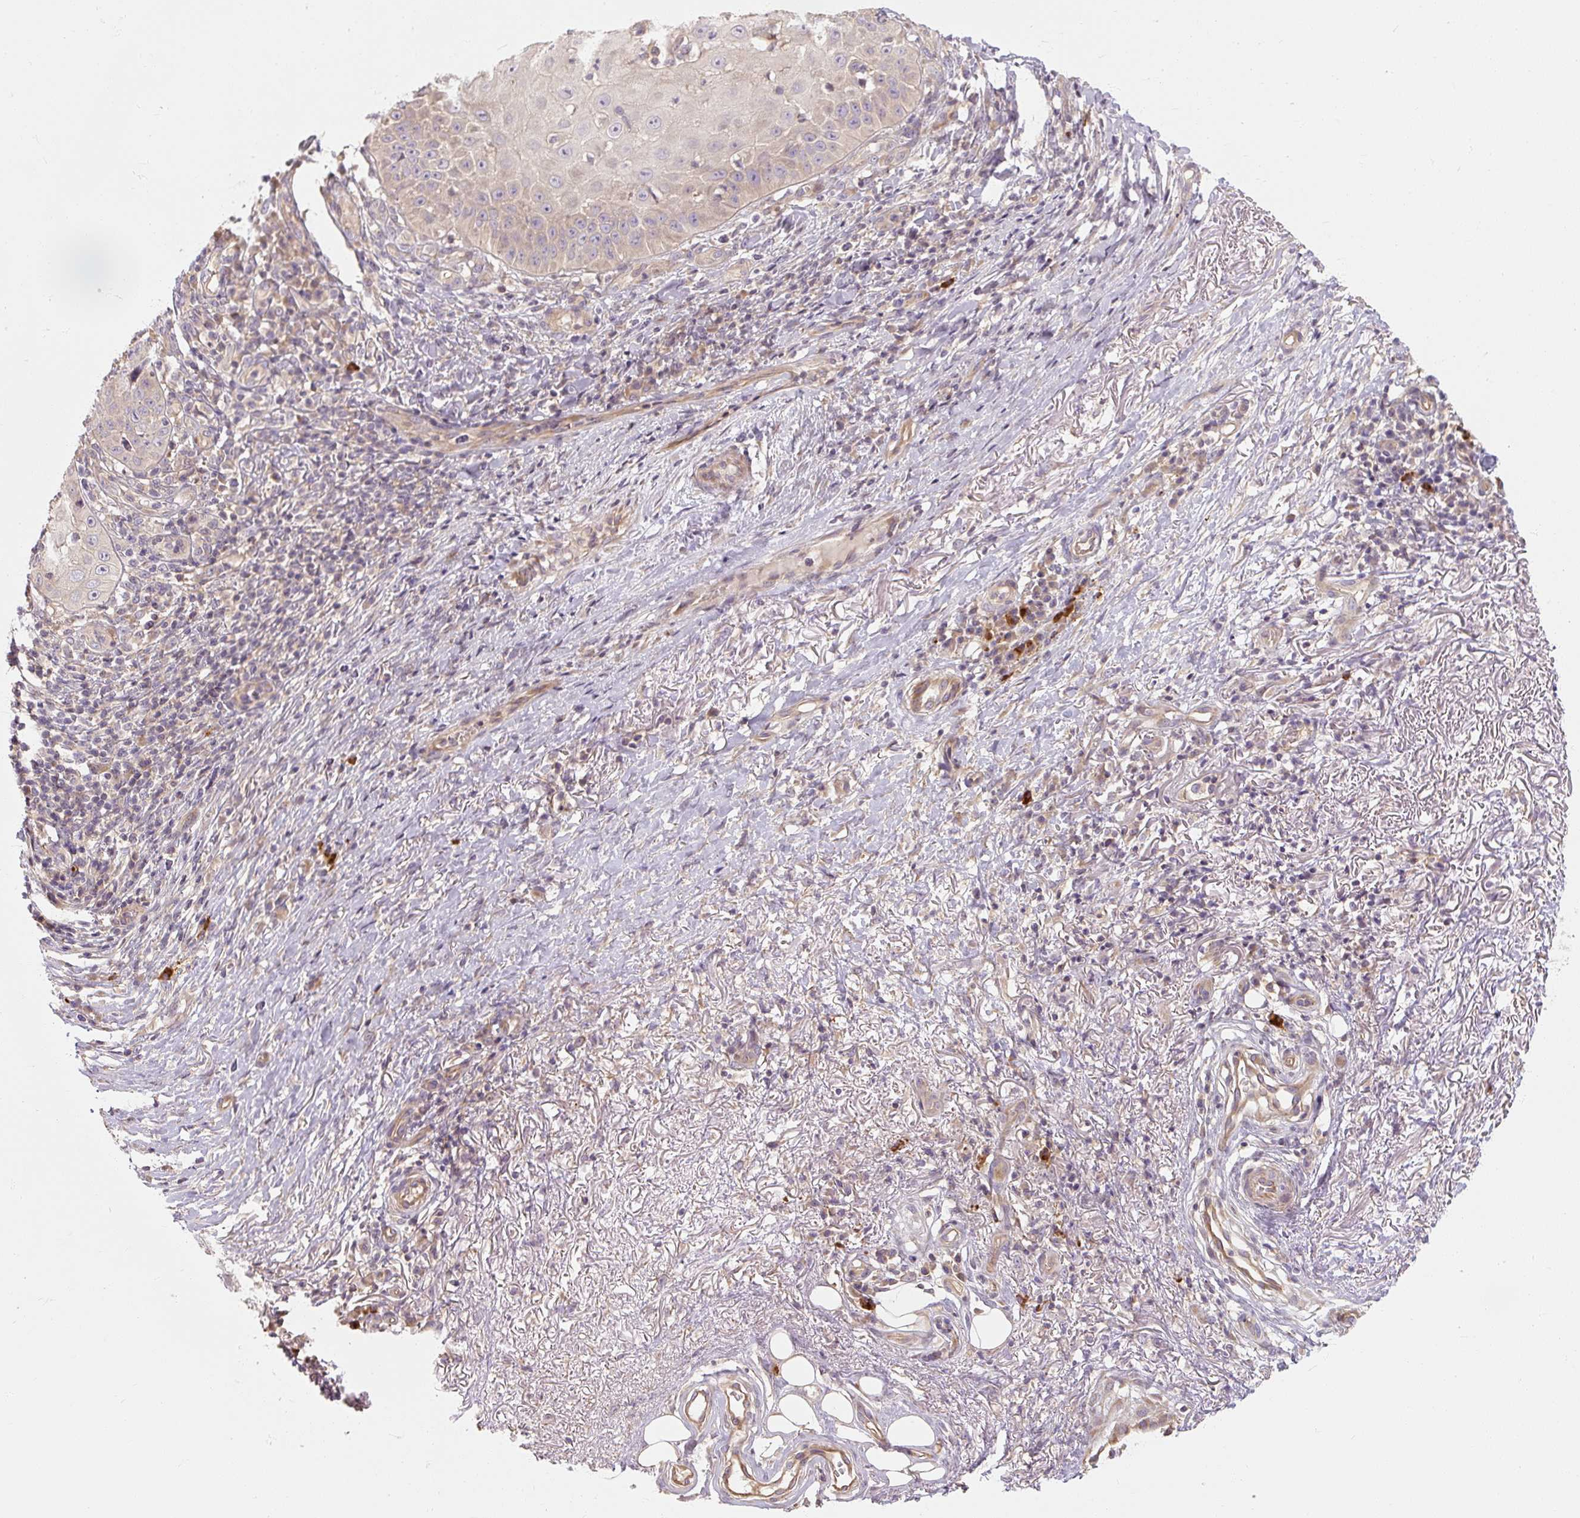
{"staining": {"intensity": "negative", "quantity": "none", "location": "none"}, "tissue": "skin cancer", "cell_type": "Tumor cells", "image_type": "cancer", "snomed": [{"axis": "morphology", "description": "Squamous cell carcinoma, NOS"}, {"axis": "topography", "description": "Skin"}], "caption": "Photomicrograph shows no protein expression in tumor cells of skin cancer tissue.", "gene": "RB1CC1", "patient": {"sex": "male", "age": 70}}